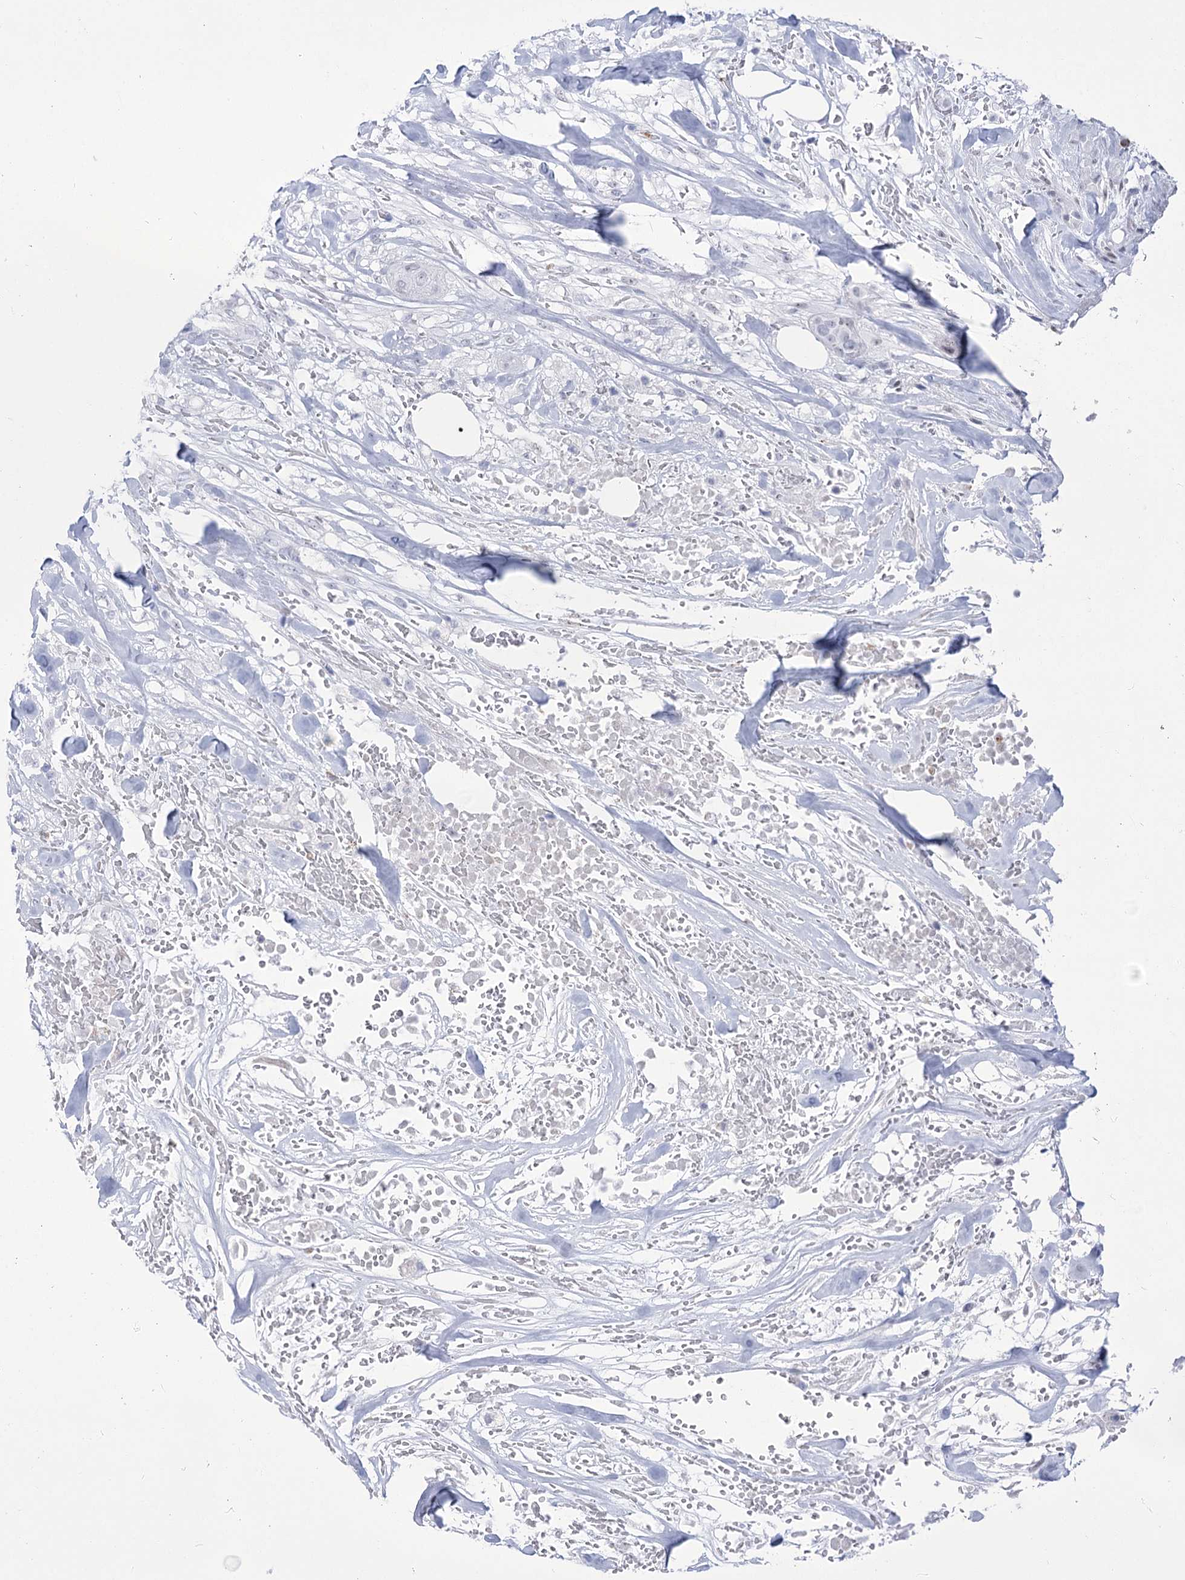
{"staining": {"intensity": "negative", "quantity": "none", "location": "none"}, "tissue": "breast cancer", "cell_type": "Tumor cells", "image_type": "cancer", "snomed": [{"axis": "morphology", "description": "Lobular carcinoma"}, {"axis": "topography", "description": "Breast"}], "caption": "Immunohistochemistry histopathology image of neoplastic tissue: human breast cancer stained with DAB demonstrates no significant protein positivity in tumor cells. Brightfield microscopy of immunohistochemistry (IHC) stained with DAB (3,3'-diaminobenzidine) (brown) and hematoxylin (blue), captured at high magnification.", "gene": "HORMAD1", "patient": {"sex": "female", "age": 51}}